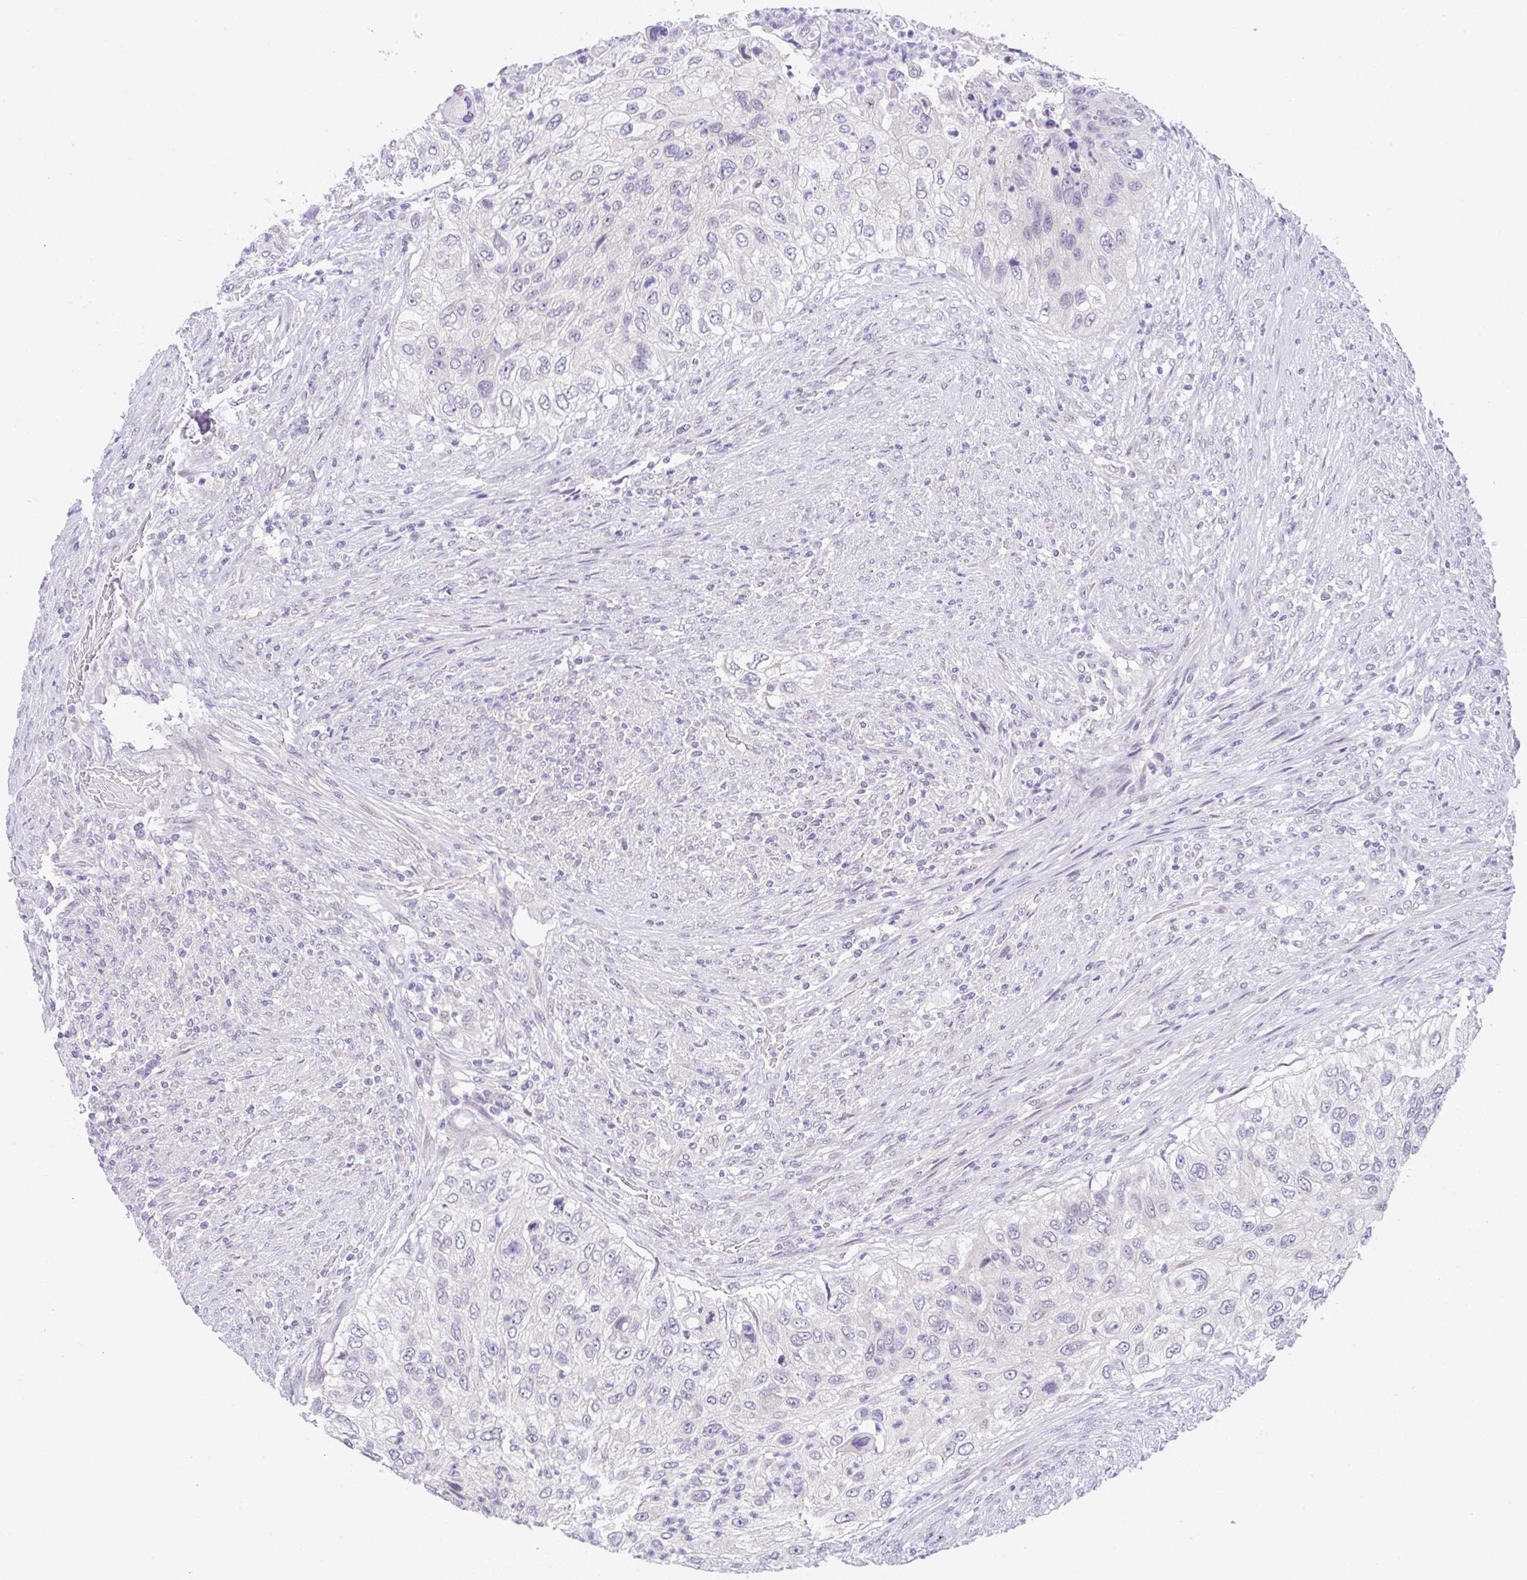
{"staining": {"intensity": "negative", "quantity": "none", "location": "none"}, "tissue": "urothelial cancer", "cell_type": "Tumor cells", "image_type": "cancer", "snomed": [{"axis": "morphology", "description": "Urothelial carcinoma, High grade"}, {"axis": "topography", "description": "Urinary bladder"}], "caption": "Immunohistochemical staining of human urothelial cancer shows no significant positivity in tumor cells.", "gene": "CGNL1", "patient": {"sex": "female", "age": 60}}